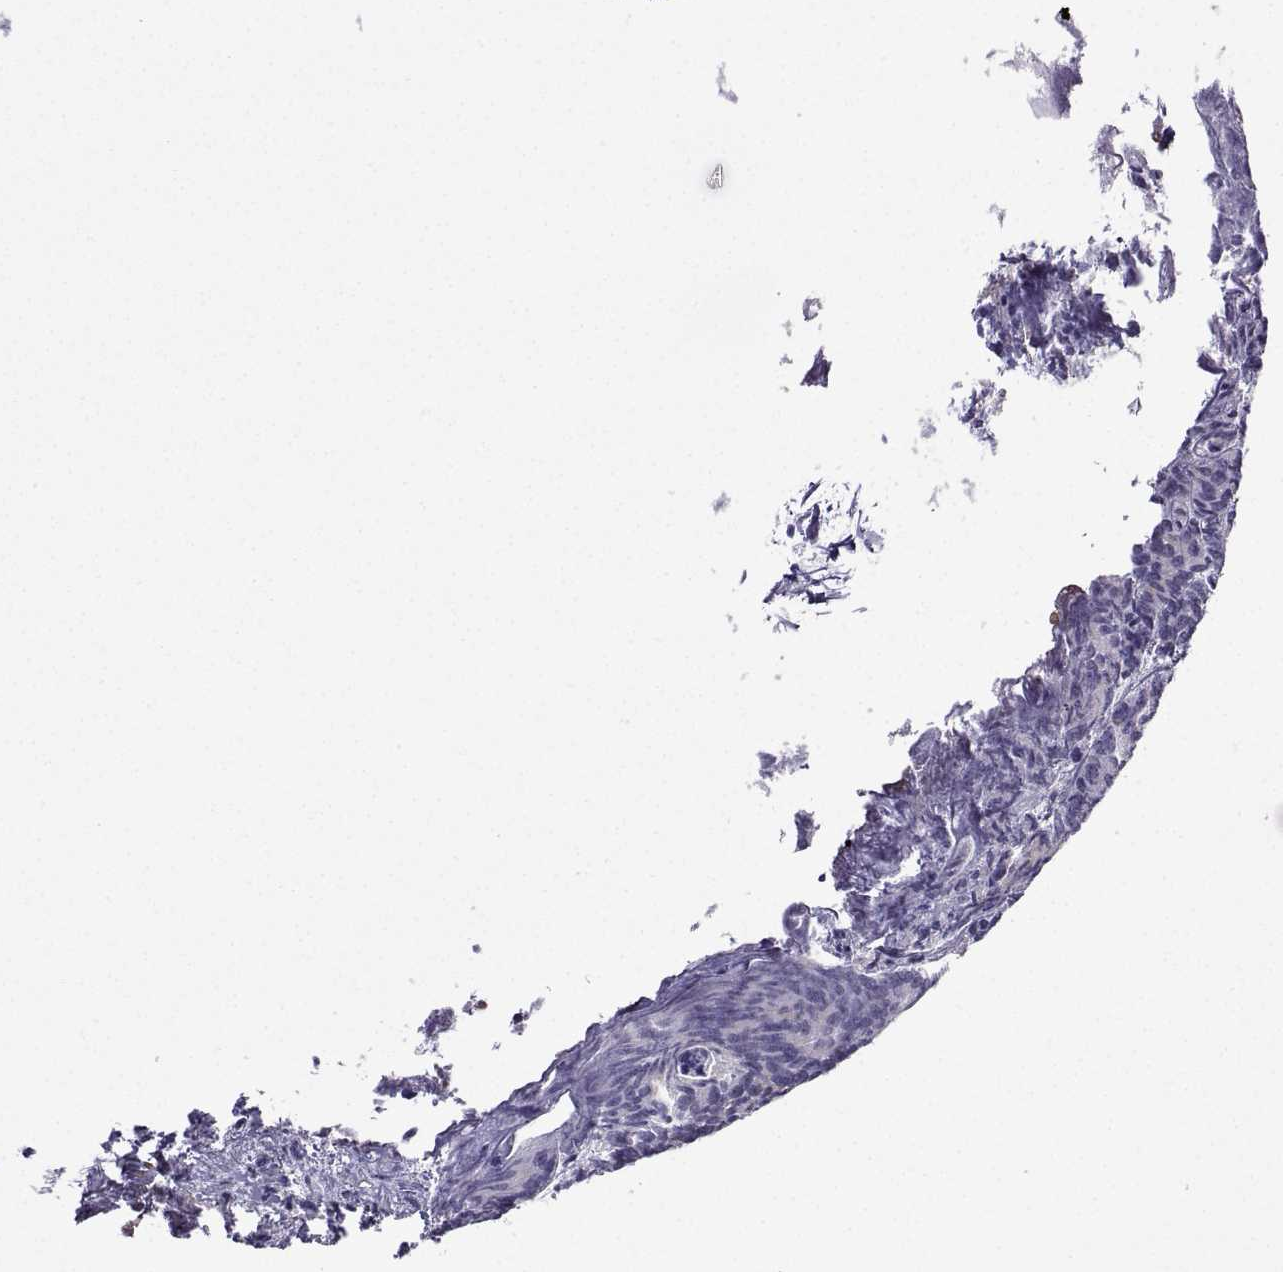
{"staining": {"intensity": "weak", "quantity": "25%-75%", "location": "nuclear"}, "tissue": "prostate cancer", "cell_type": "Tumor cells", "image_type": "cancer", "snomed": [{"axis": "morphology", "description": "Adenocarcinoma, High grade"}, {"axis": "topography", "description": "Prostate"}], "caption": "Prostate adenocarcinoma (high-grade) stained for a protein (brown) reveals weak nuclear positive expression in about 25%-75% of tumor cells.", "gene": "CCNK", "patient": {"sex": "male", "age": 53}}